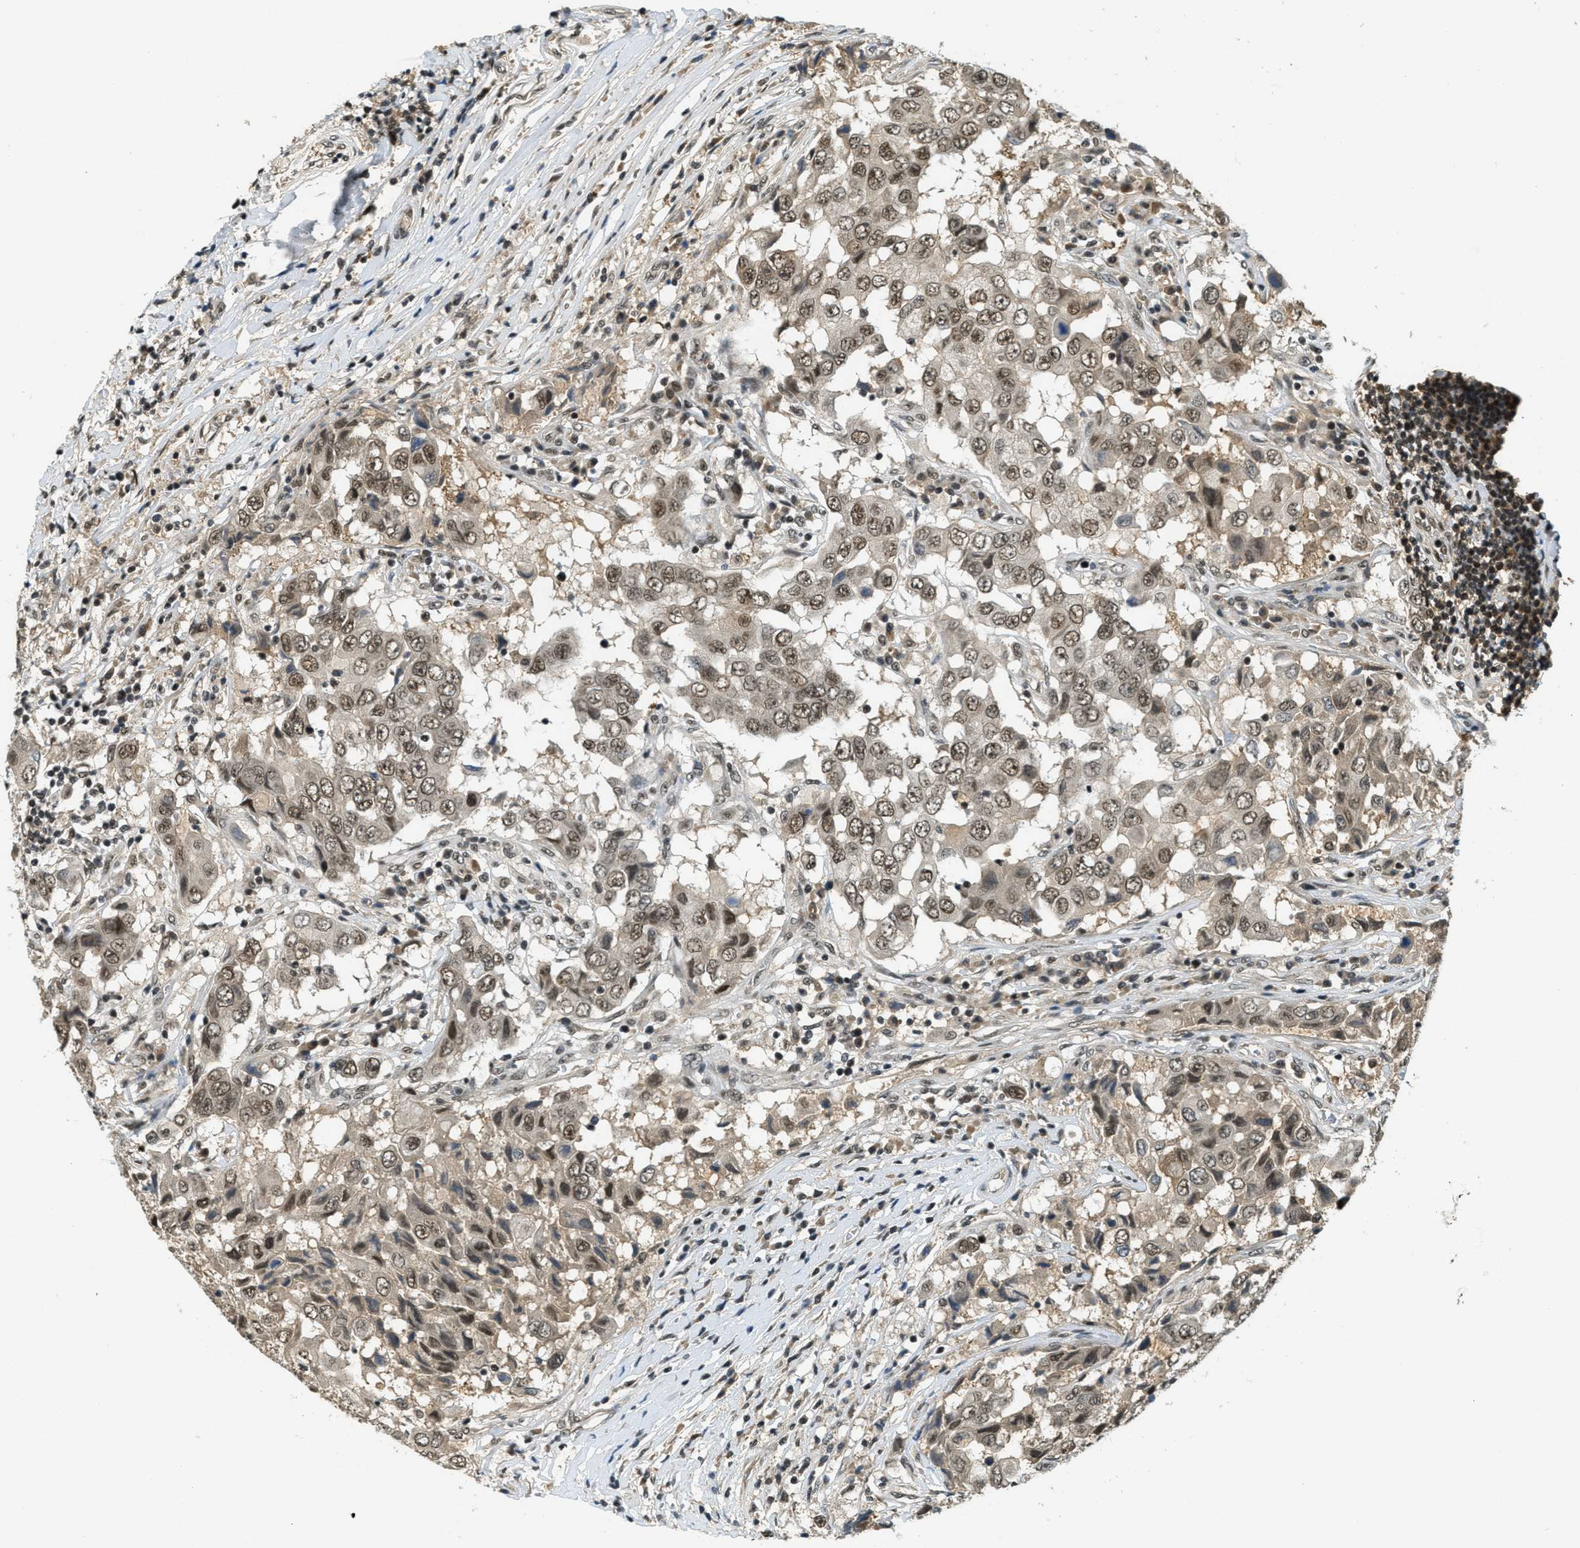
{"staining": {"intensity": "strong", "quantity": ">75%", "location": "nuclear"}, "tissue": "breast cancer", "cell_type": "Tumor cells", "image_type": "cancer", "snomed": [{"axis": "morphology", "description": "Duct carcinoma"}, {"axis": "topography", "description": "Breast"}], "caption": "Breast cancer (invasive ductal carcinoma) was stained to show a protein in brown. There is high levels of strong nuclear staining in about >75% of tumor cells.", "gene": "ZNF148", "patient": {"sex": "female", "age": 27}}